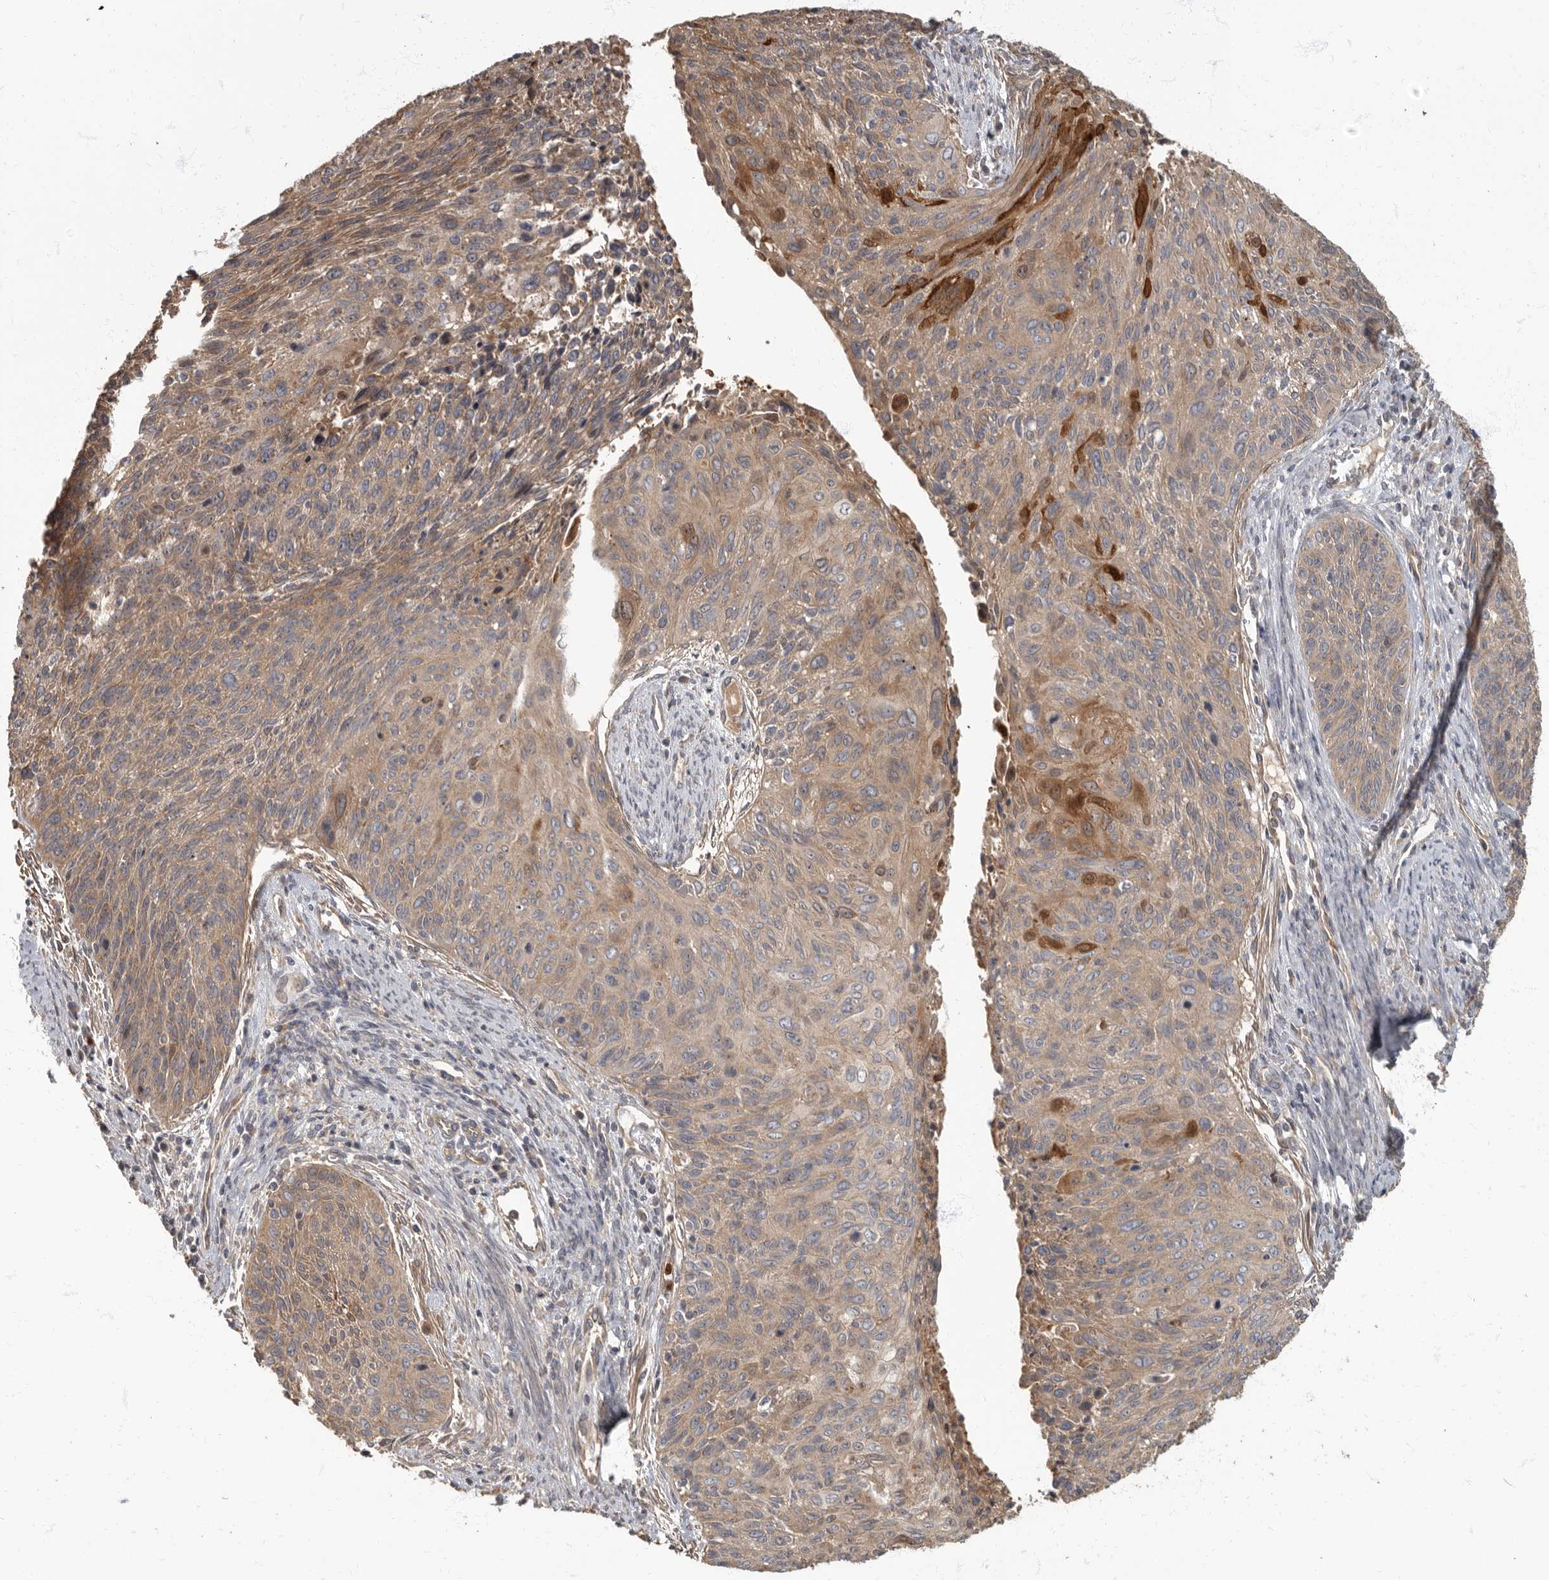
{"staining": {"intensity": "weak", "quantity": ">75%", "location": "cytoplasmic/membranous"}, "tissue": "cervical cancer", "cell_type": "Tumor cells", "image_type": "cancer", "snomed": [{"axis": "morphology", "description": "Squamous cell carcinoma, NOS"}, {"axis": "topography", "description": "Cervix"}], "caption": "There is low levels of weak cytoplasmic/membranous expression in tumor cells of squamous cell carcinoma (cervical), as demonstrated by immunohistochemical staining (brown color).", "gene": "DAAM1", "patient": {"sex": "female", "age": 55}}